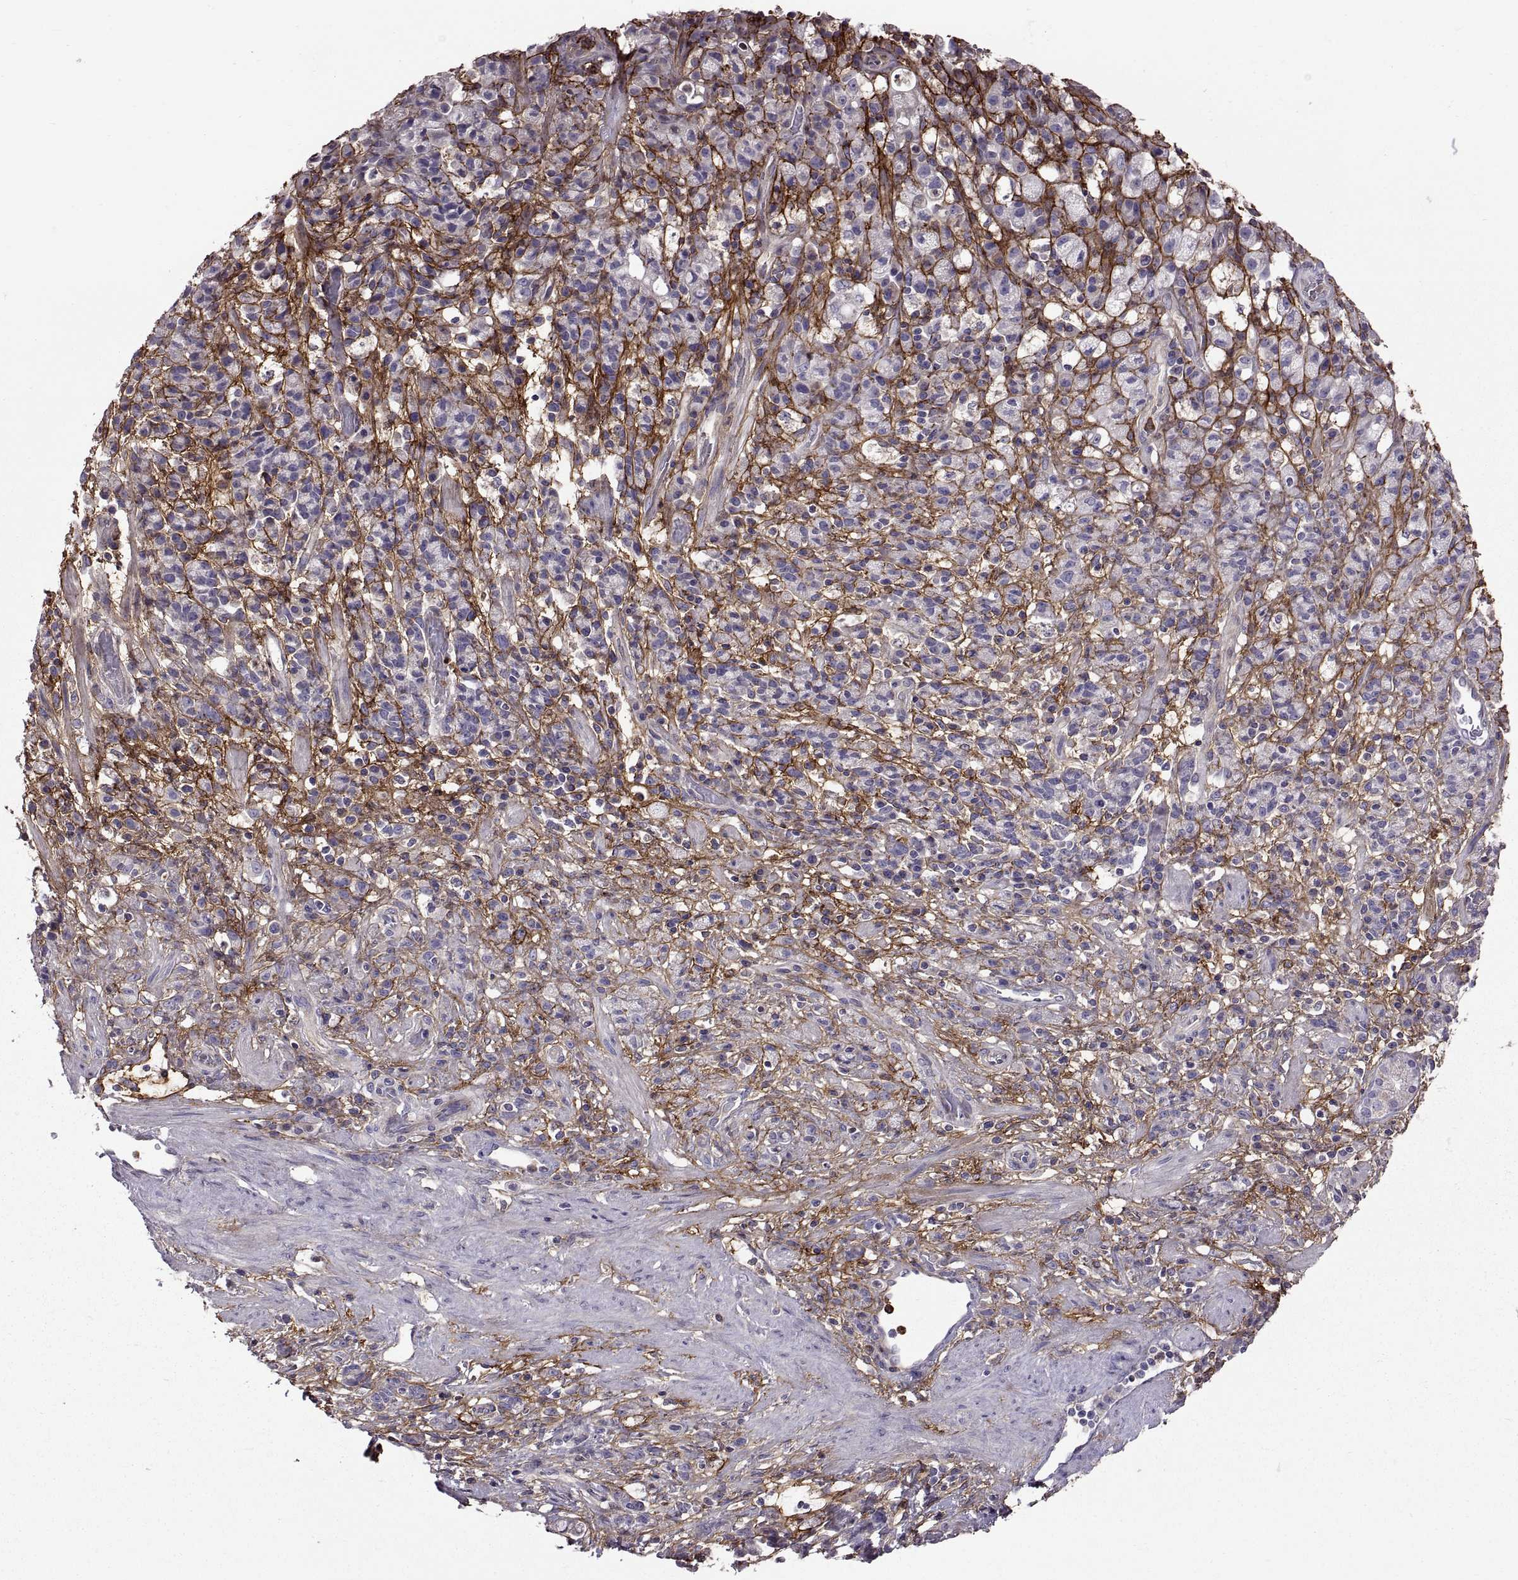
{"staining": {"intensity": "negative", "quantity": "none", "location": "none"}, "tissue": "stomach cancer", "cell_type": "Tumor cells", "image_type": "cancer", "snomed": [{"axis": "morphology", "description": "Adenocarcinoma, NOS"}, {"axis": "topography", "description": "Stomach"}], "caption": "IHC photomicrograph of neoplastic tissue: stomach adenocarcinoma stained with DAB (3,3'-diaminobenzidine) shows no significant protein staining in tumor cells.", "gene": "EMILIN2", "patient": {"sex": "female", "age": 60}}